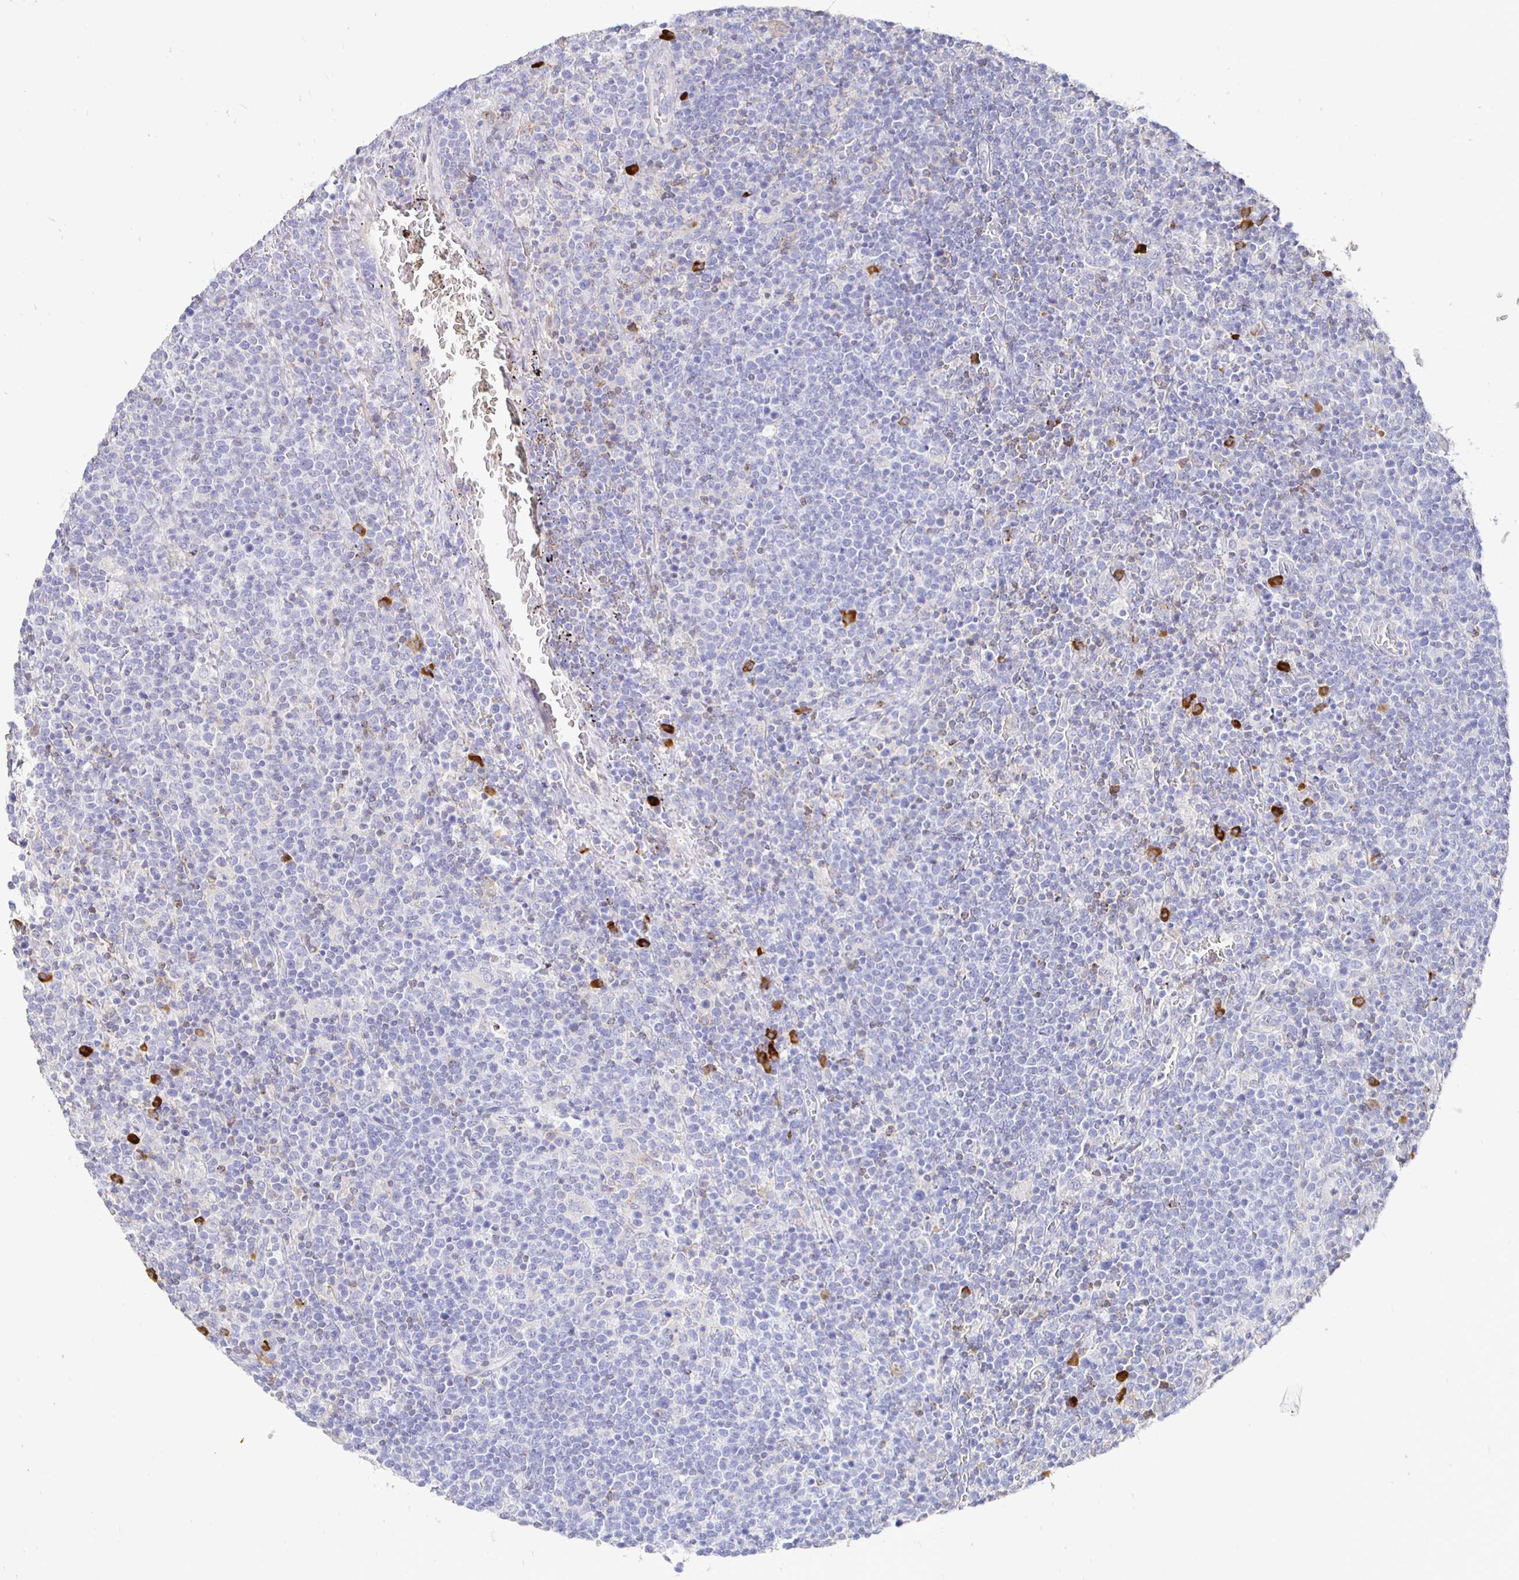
{"staining": {"intensity": "negative", "quantity": "none", "location": "none"}, "tissue": "lymphoma", "cell_type": "Tumor cells", "image_type": "cancer", "snomed": [{"axis": "morphology", "description": "Malignant lymphoma, non-Hodgkin's type, High grade"}, {"axis": "topography", "description": "Lymph node"}], "caption": "This is a photomicrograph of immunohistochemistry (IHC) staining of lymphoma, which shows no positivity in tumor cells.", "gene": "CXCR3", "patient": {"sex": "male", "age": 61}}